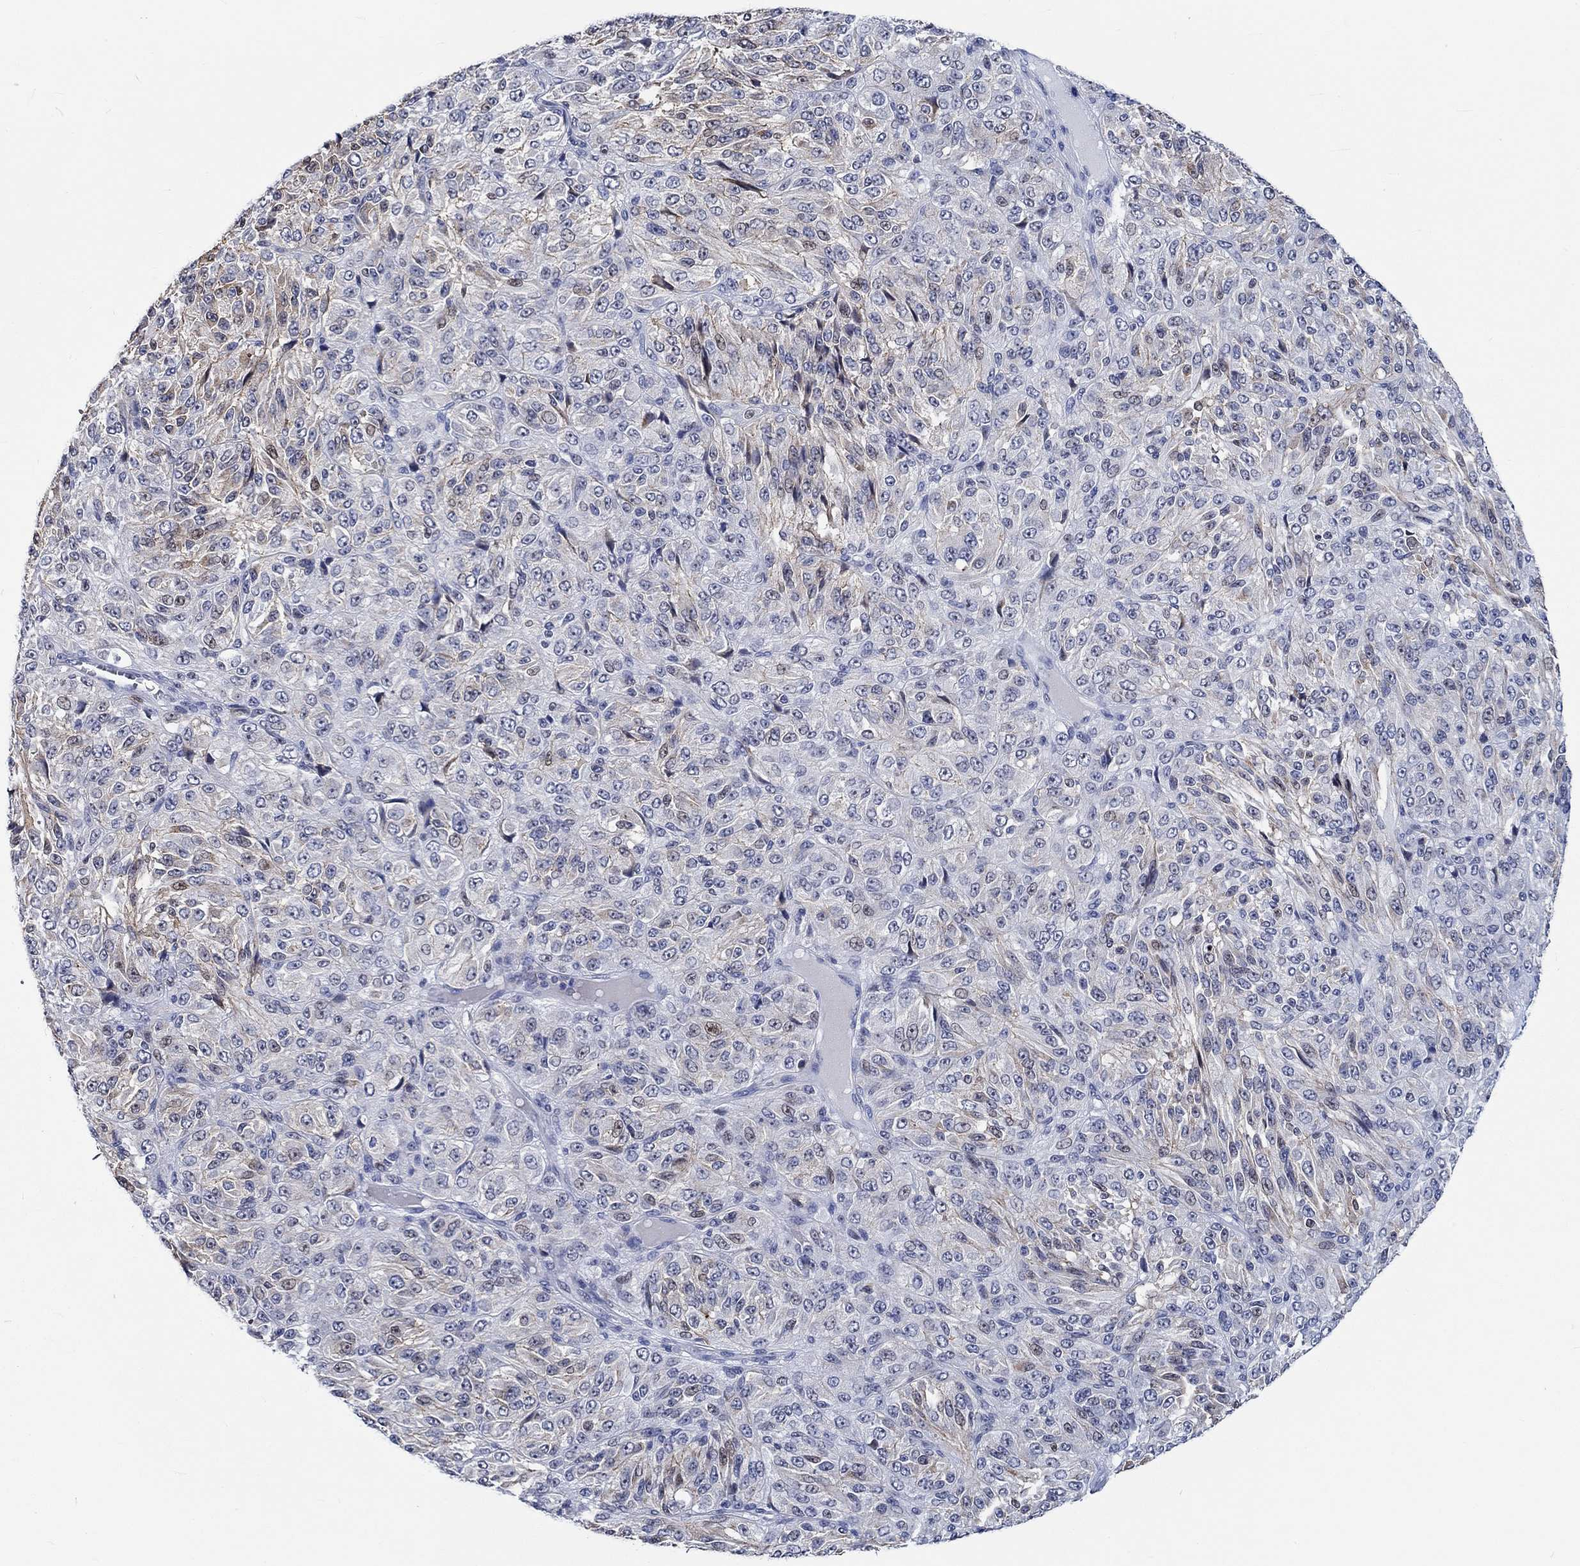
{"staining": {"intensity": "weak", "quantity": "<25%", "location": "nuclear"}, "tissue": "melanoma", "cell_type": "Tumor cells", "image_type": "cancer", "snomed": [{"axis": "morphology", "description": "Malignant melanoma, Metastatic site"}, {"axis": "topography", "description": "Brain"}], "caption": "Malignant melanoma (metastatic site) stained for a protein using IHC demonstrates no staining tumor cells.", "gene": "ZNF446", "patient": {"sex": "female", "age": 56}}